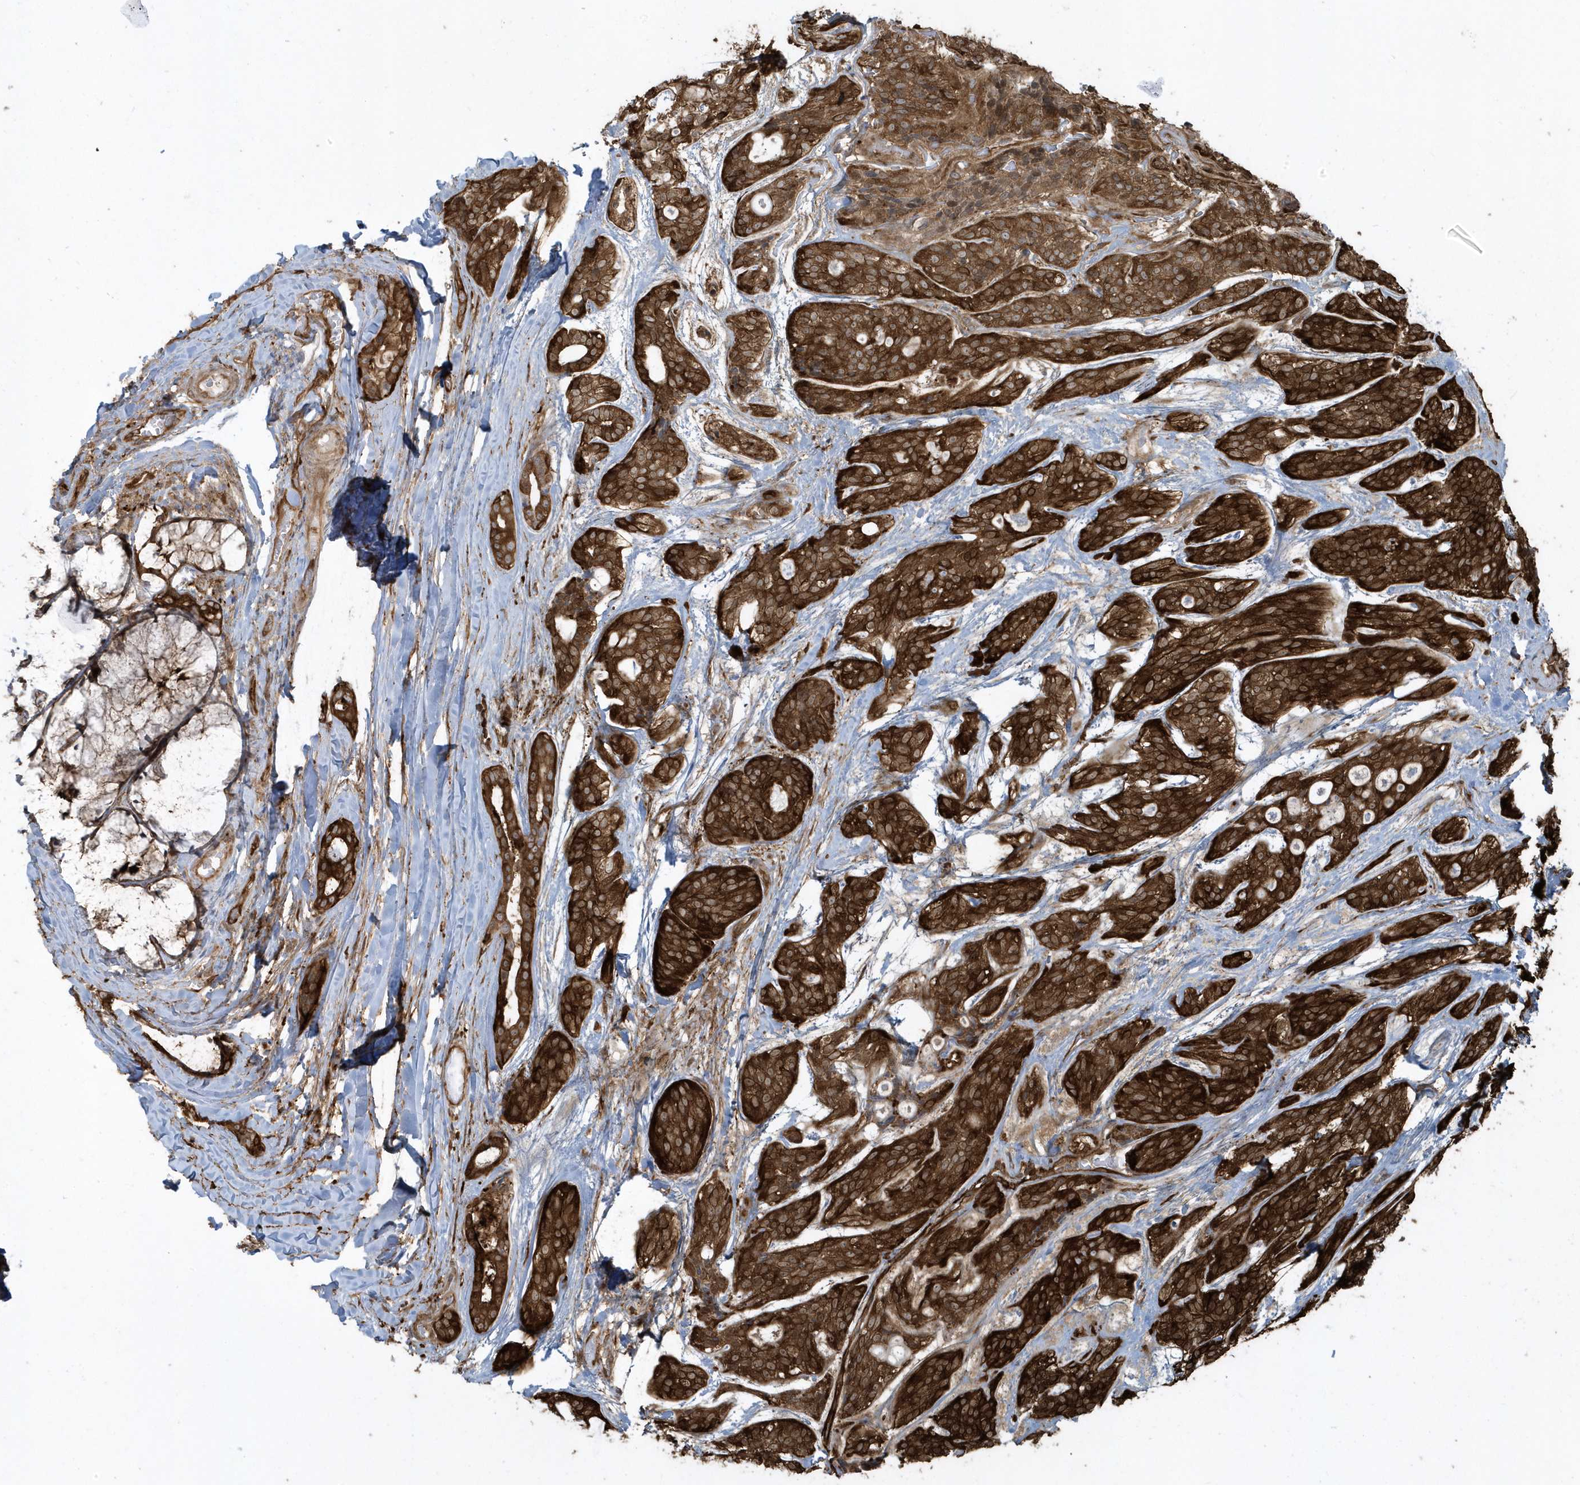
{"staining": {"intensity": "strong", "quantity": ">75%", "location": "cytoplasmic/membranous"}, "tissue": "head and neck cancer", "cell_type": "Tumor cells", "image_type": "cancer", "snomed": [{"axis": "morphology", "description": "Adenocarcinoma, NOS"}, {"axis": "topography", "description": "Head-Neck"}], "caption": "Immunohistochemistry of human head and neck adenocarcinoma exhibits high levels of strong cytoplasmic/membranous expression in about >75% of tumor cells.", "gene": "CLCN6", "patient": {"sex": "male", "age": 66}}